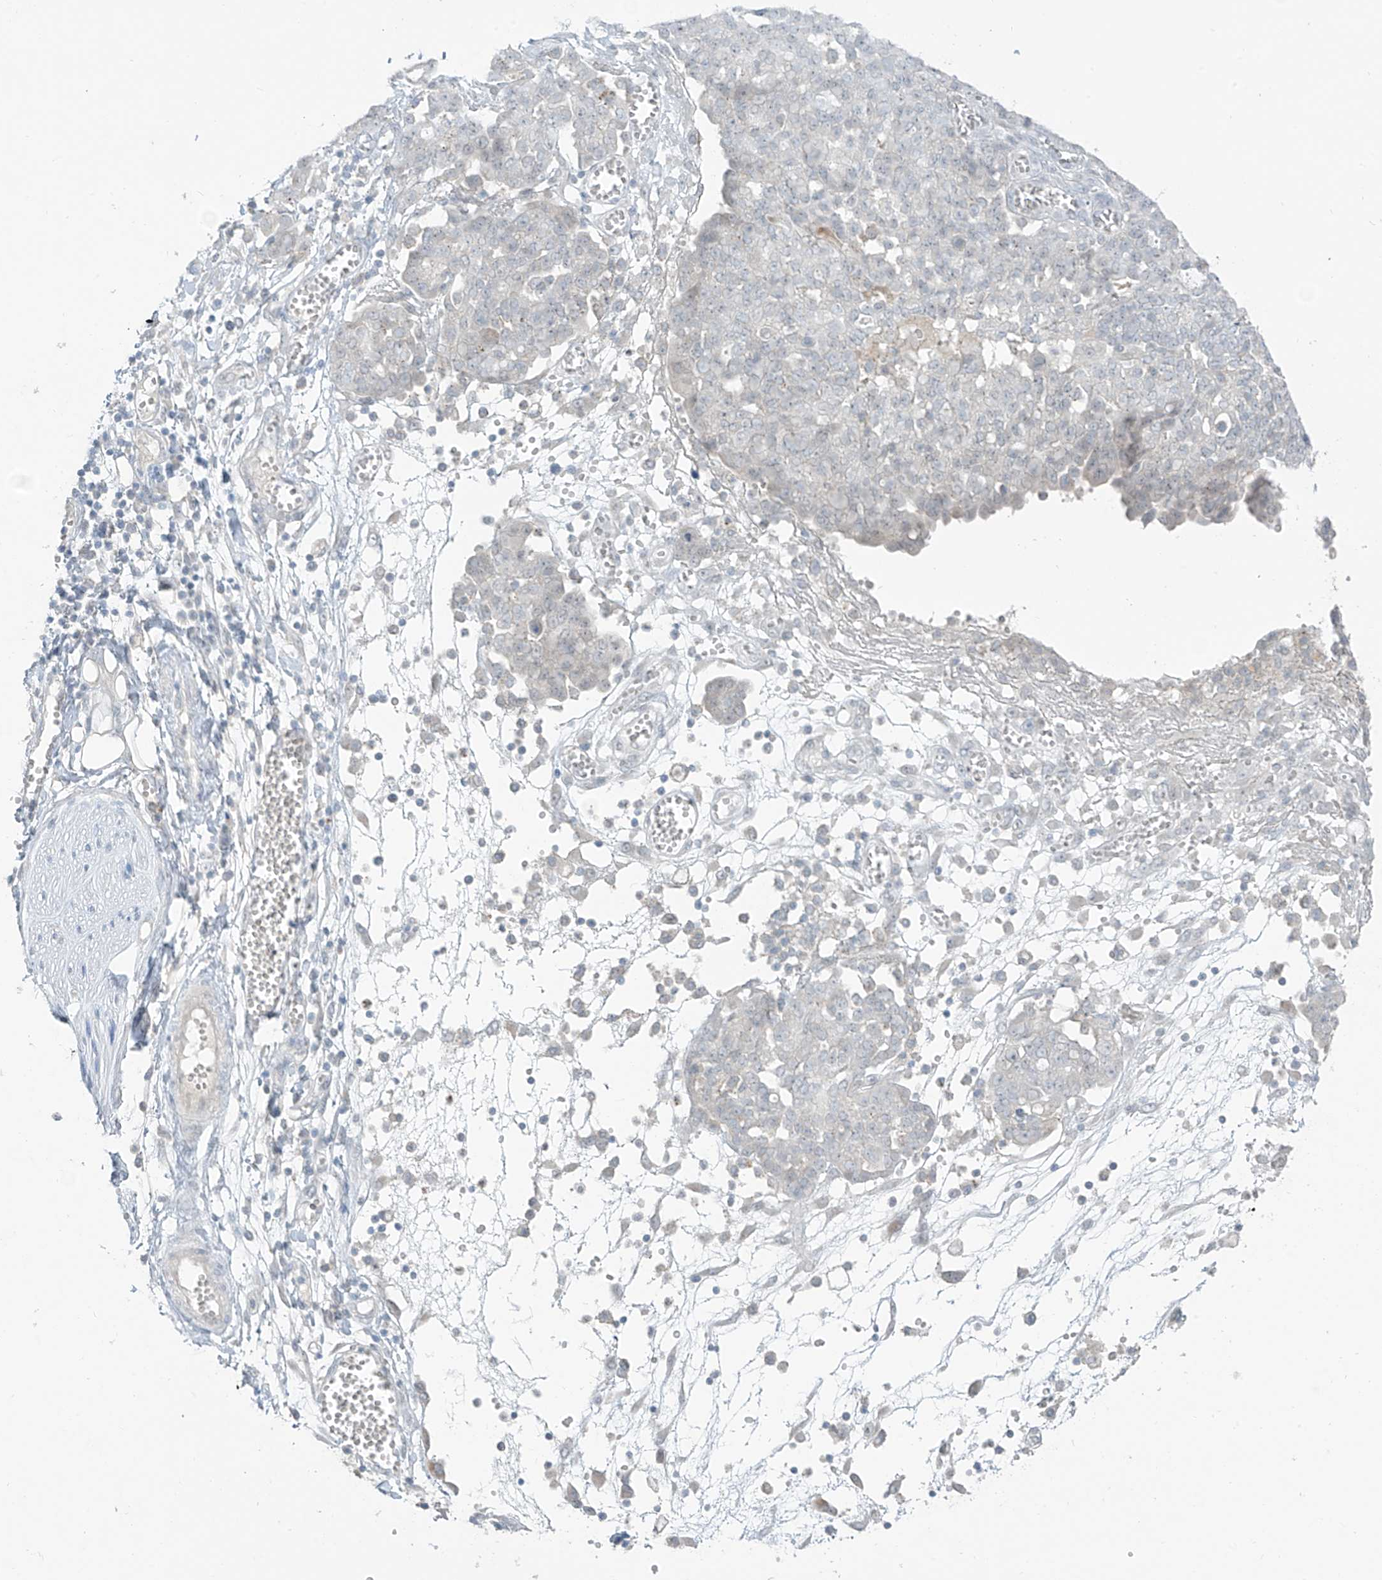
{"staining": {"intensity": "negative", "quantity": "none", "location": "none"}, "tissue": "ovarian cancer", "cell_type": "Tumor cells", "image_type": "cancer", "snomed": [{"axis": "morphology", "description": "Cystadenocarcinoma, serous, NOS"}, {"axis": "topography", "description": "Soft tissue"}, {"axis": "topography", "description": "Ovary"}], "caption": "The image displays no significant expression in tumor cells of ovarian cancer.", "gene": "PRDM6", "patient": {"sex": "female", "age": 57}}